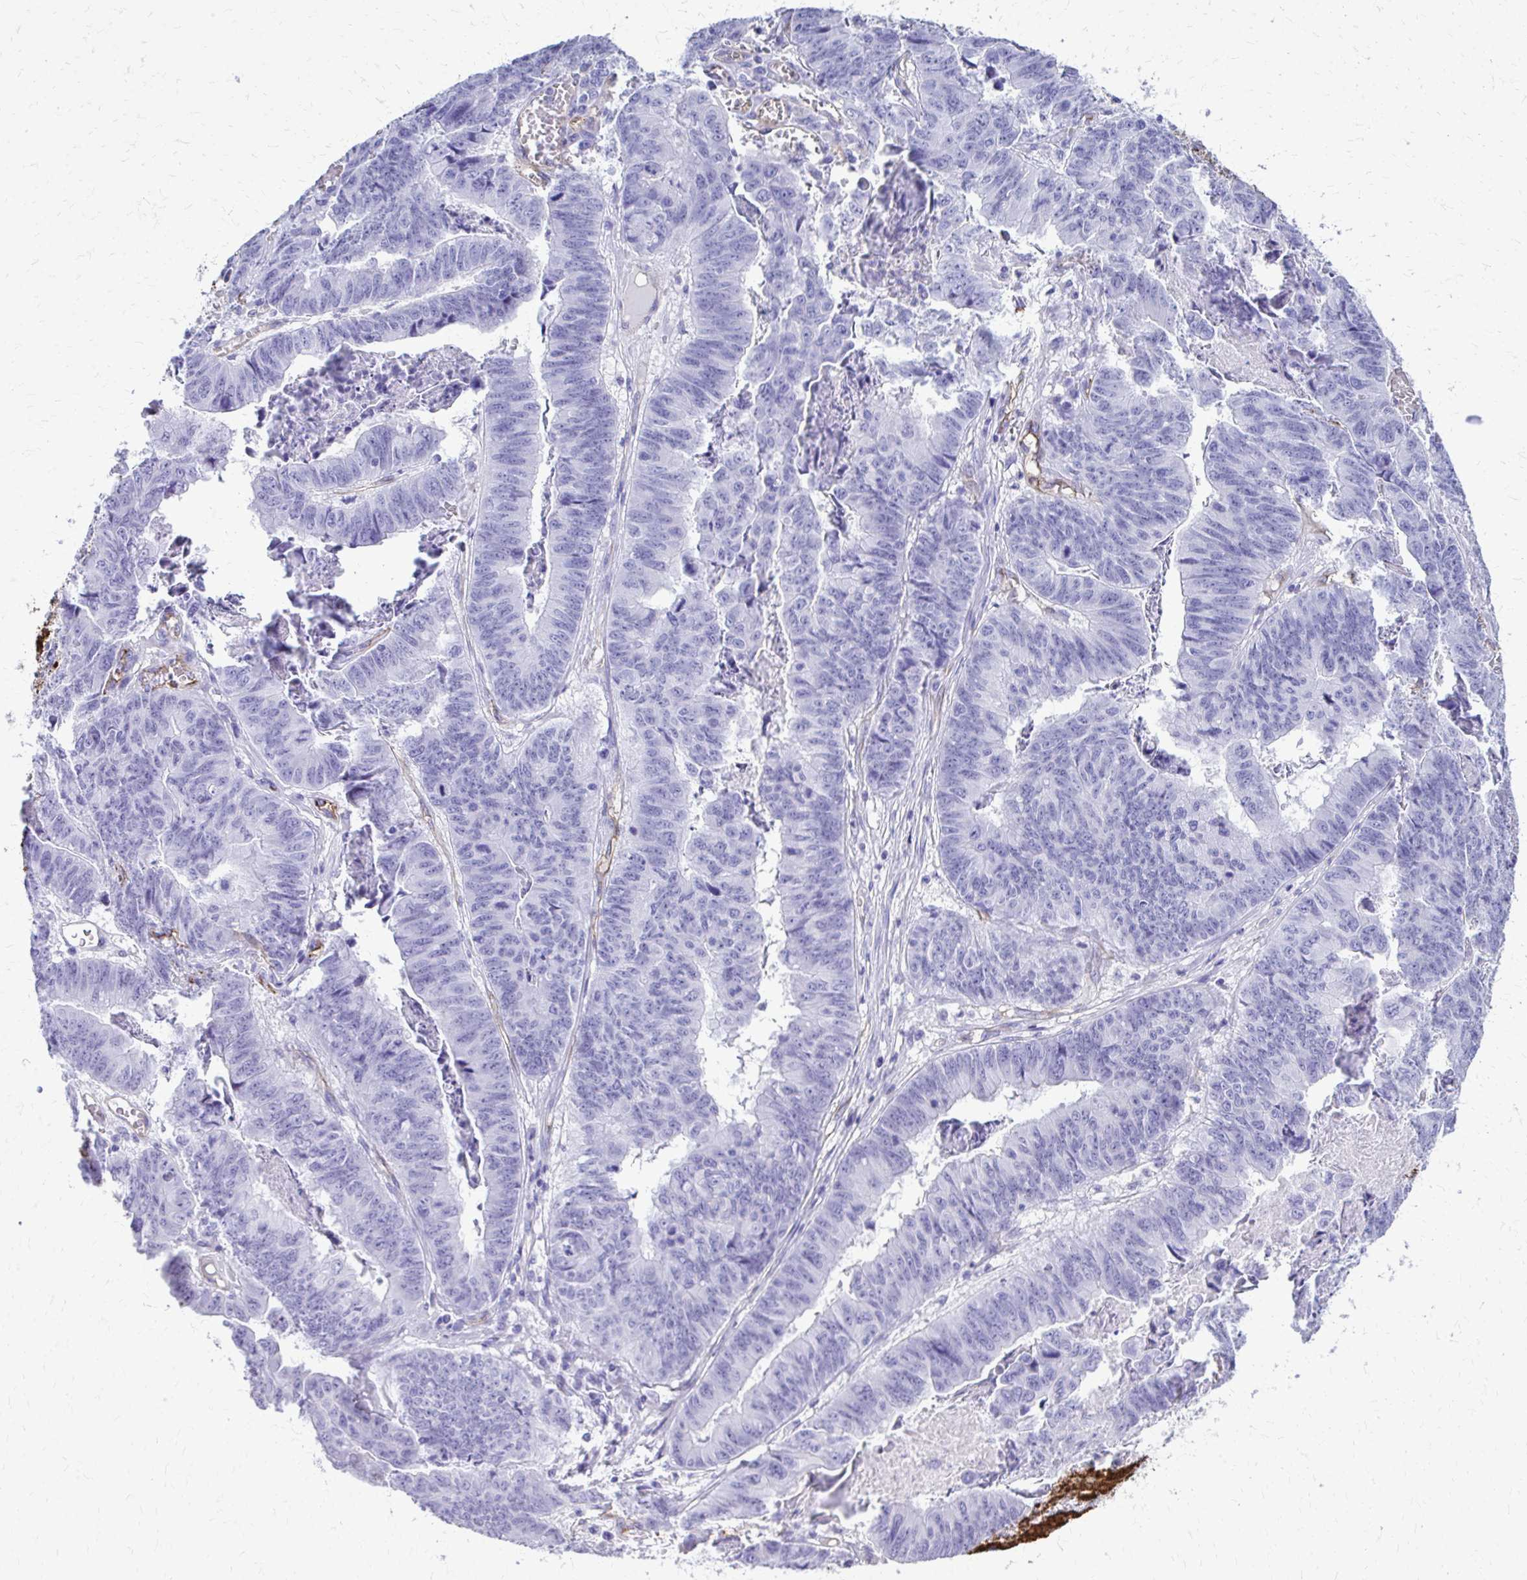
{"staining": {"intensity": "negative", "quantity": "none", "location": "none"}, "tissue": "stomach cancer", "cell_type": "Tumor cells", "image_type": "cancer", "snomed": [{"axis": "morphology", "description": "Adenocarcinoma, NOS"}, {"axis": "topography", "description": "Stomach, lower"}], "caption": "IHC histopathology image of stomach cancer stained for a protein (brown), which demonstrates no positivity in tumor cells.", "gene": "TPSG1", "patient": {"sex": "male", "age": 77}}